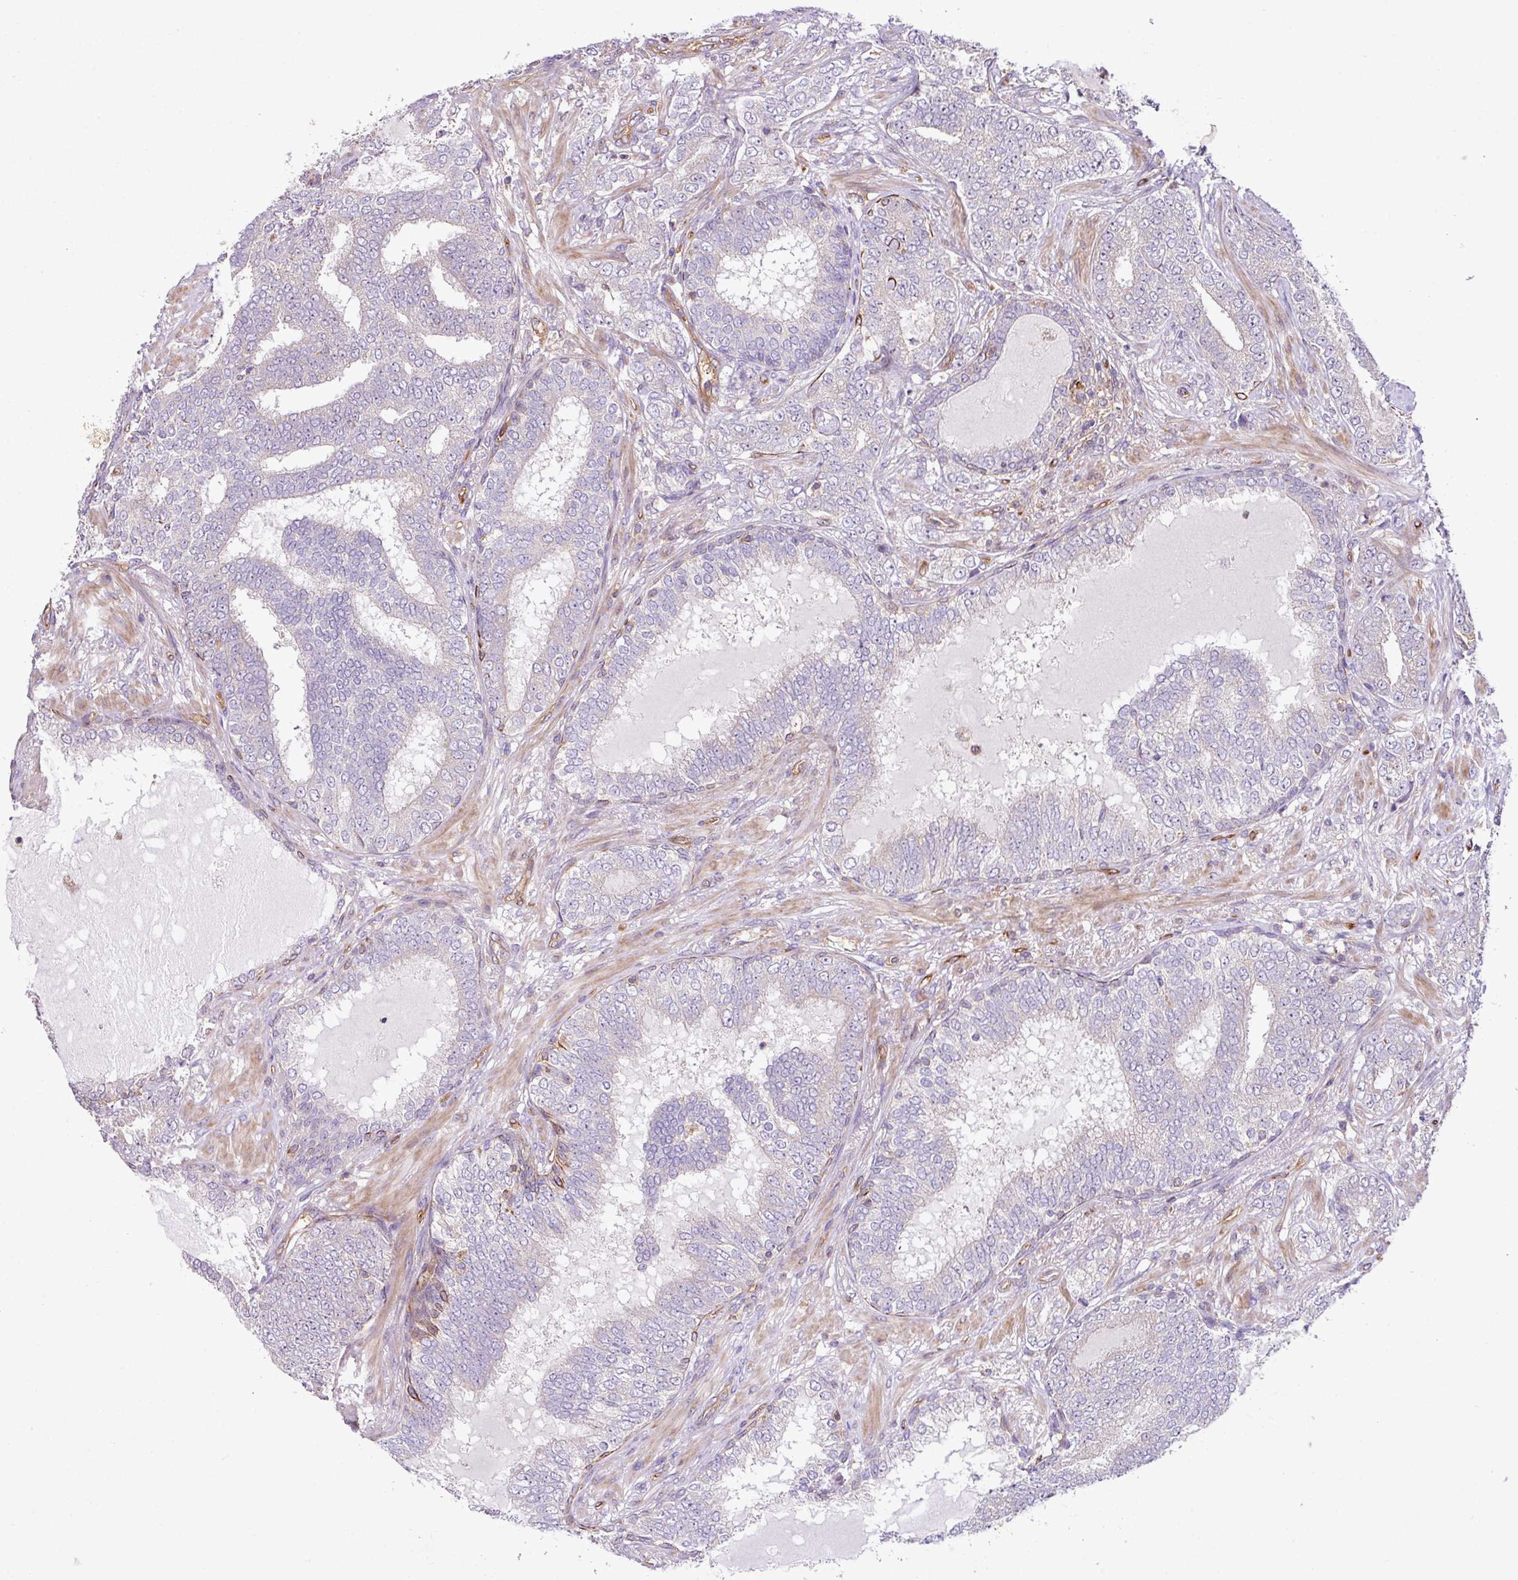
{"staining": {"intensity": "negative", "quantity": "none", "location": "none"}, "tissue": "prostate cancer", "cell_type": "Tumor cells", "image_type": "cancer", "snomed": [{"axis": "morphology", "description": "Adenocarcinoma, High grade"}, {"axis": "topography", "description": "Prostate"}], "caption": "High magnification brightfield microscopy of high-grade adenocarcinoma (prostate) stained with DAB (brown) and counterstained with hematoxylin (blue): tumor cells show no significant expression.", "gene": "ZNF106", "patient": {"sex": "male", "age": 72}}